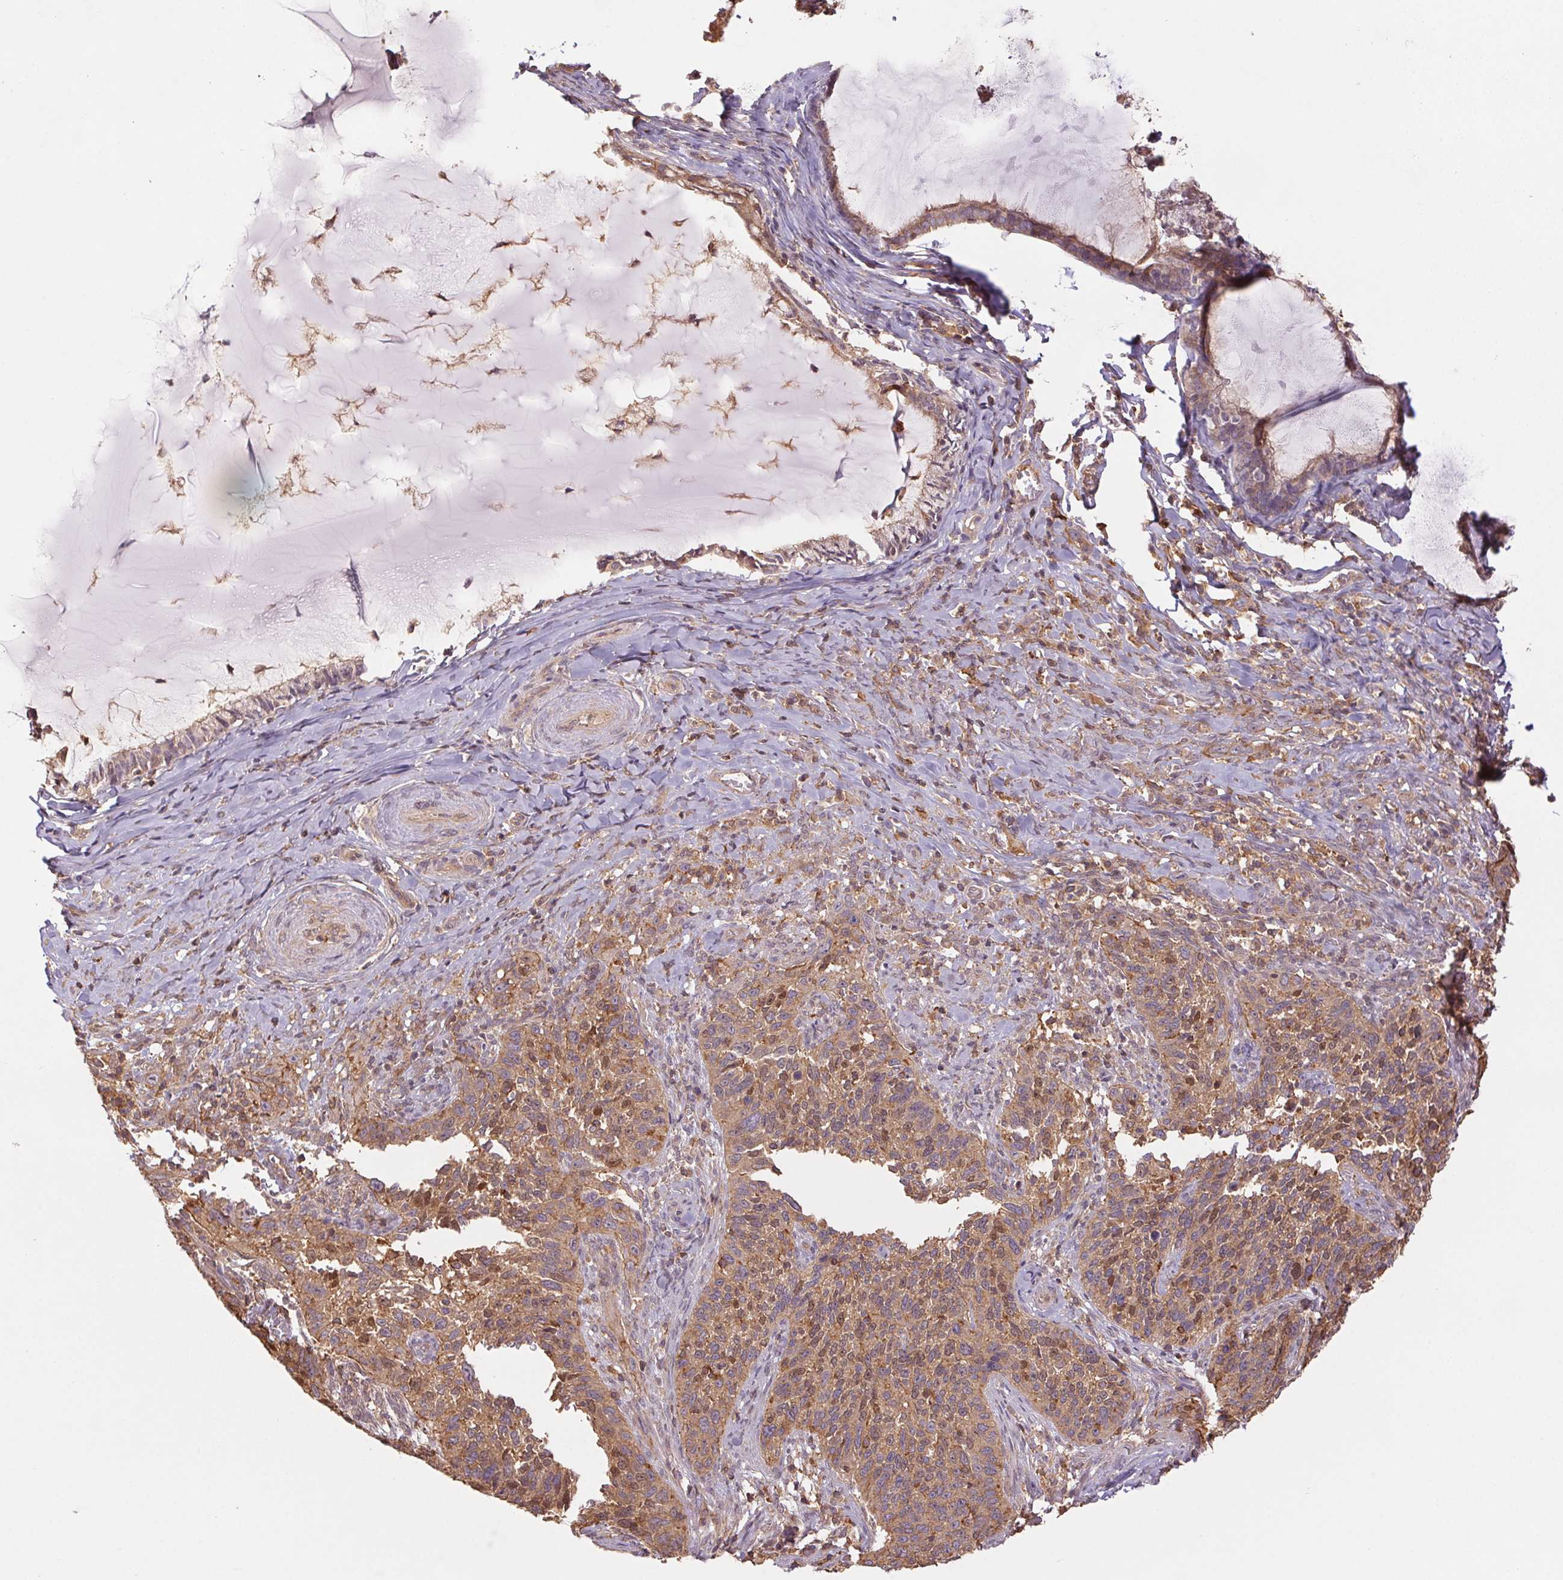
{"staining": {"intensity": "moderate", "quantity": ">75%", "location": "cytoplasmic/membranous,nuclear"}, "tissue": "cervical cancer", "cell_type": "Tumor cells", "image_type": "cancer", "snomed": [{"axis": "morphology", "description": "Squamous cell carcinoma, NOS"}, {"axis": "topography", "description": "Cervix"}], "caption": "Cervical squamous cell carcinoma was stained to show a protein in brown. There is medium levels of moderate cytoplasmic/membranous and nuclear positivity in about >75% of tumor cells. (IHC, brightfield microscopy, high magnification).", "gene": "TUBA3D", "patient": {"sex": "female", "age": 51}}